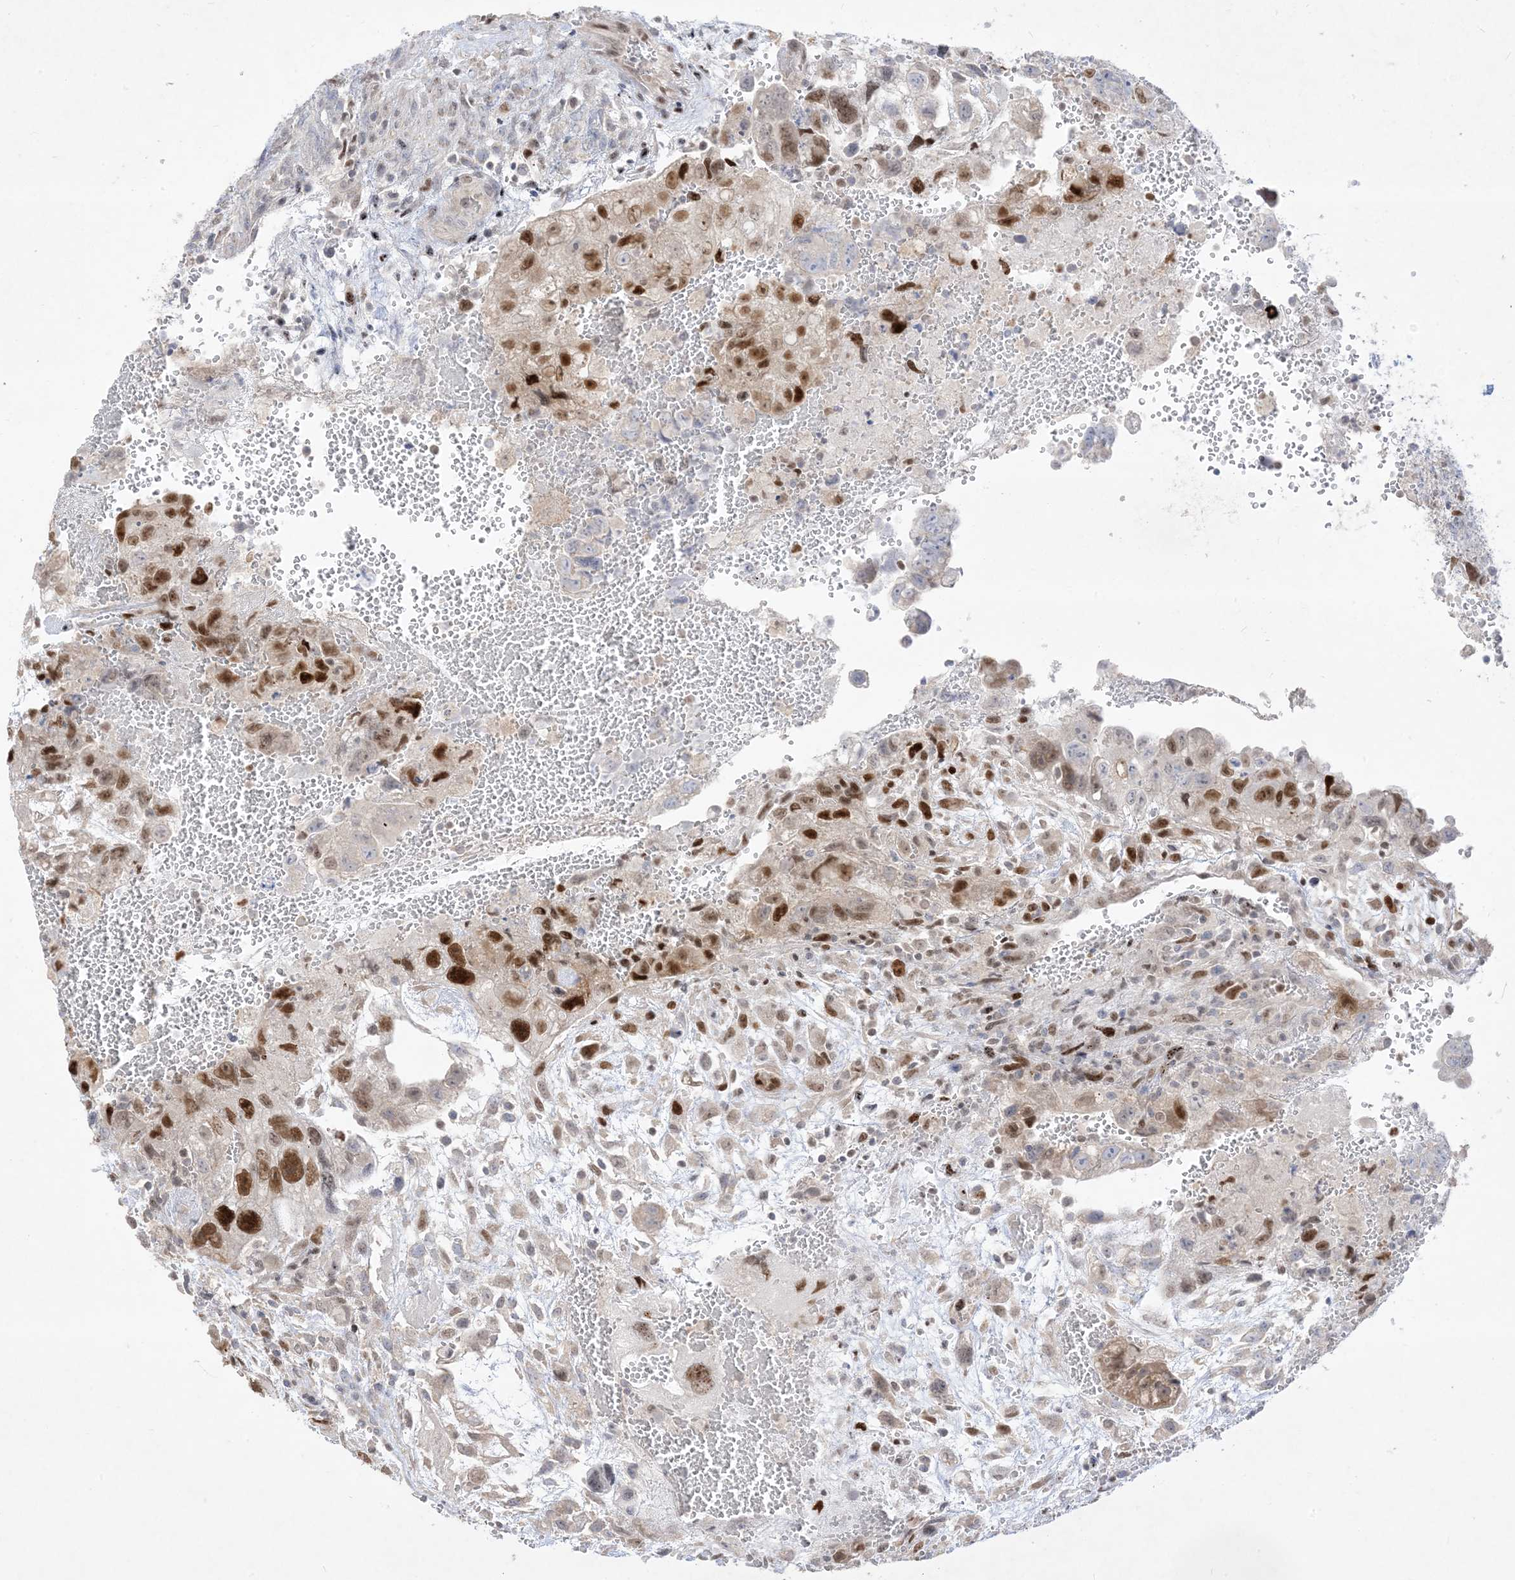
{"staining": {"intensity": "strong", "quantity": "<25%", "location": "nuclear"}, "tissue": "testis cancer", "cell_type": "Tumor cells", "image_type": "cancer", "snomed": [{"axis": "morphology", "description": "Carcinoma, Embryonal, NOS"}, {"axis": "topography", "description": "Testis"}], "caption": "An immunohistochemistry (IHC) micrograph of neoplastic tissue is shown. Protein staining in brown highlights strong nuclear positivity in testis embryonal carcinoma within tumor cells. Nuclei are stained in blue.", "gene": "BHLHE40", "patient": {"sex": "male", "age": 37}}